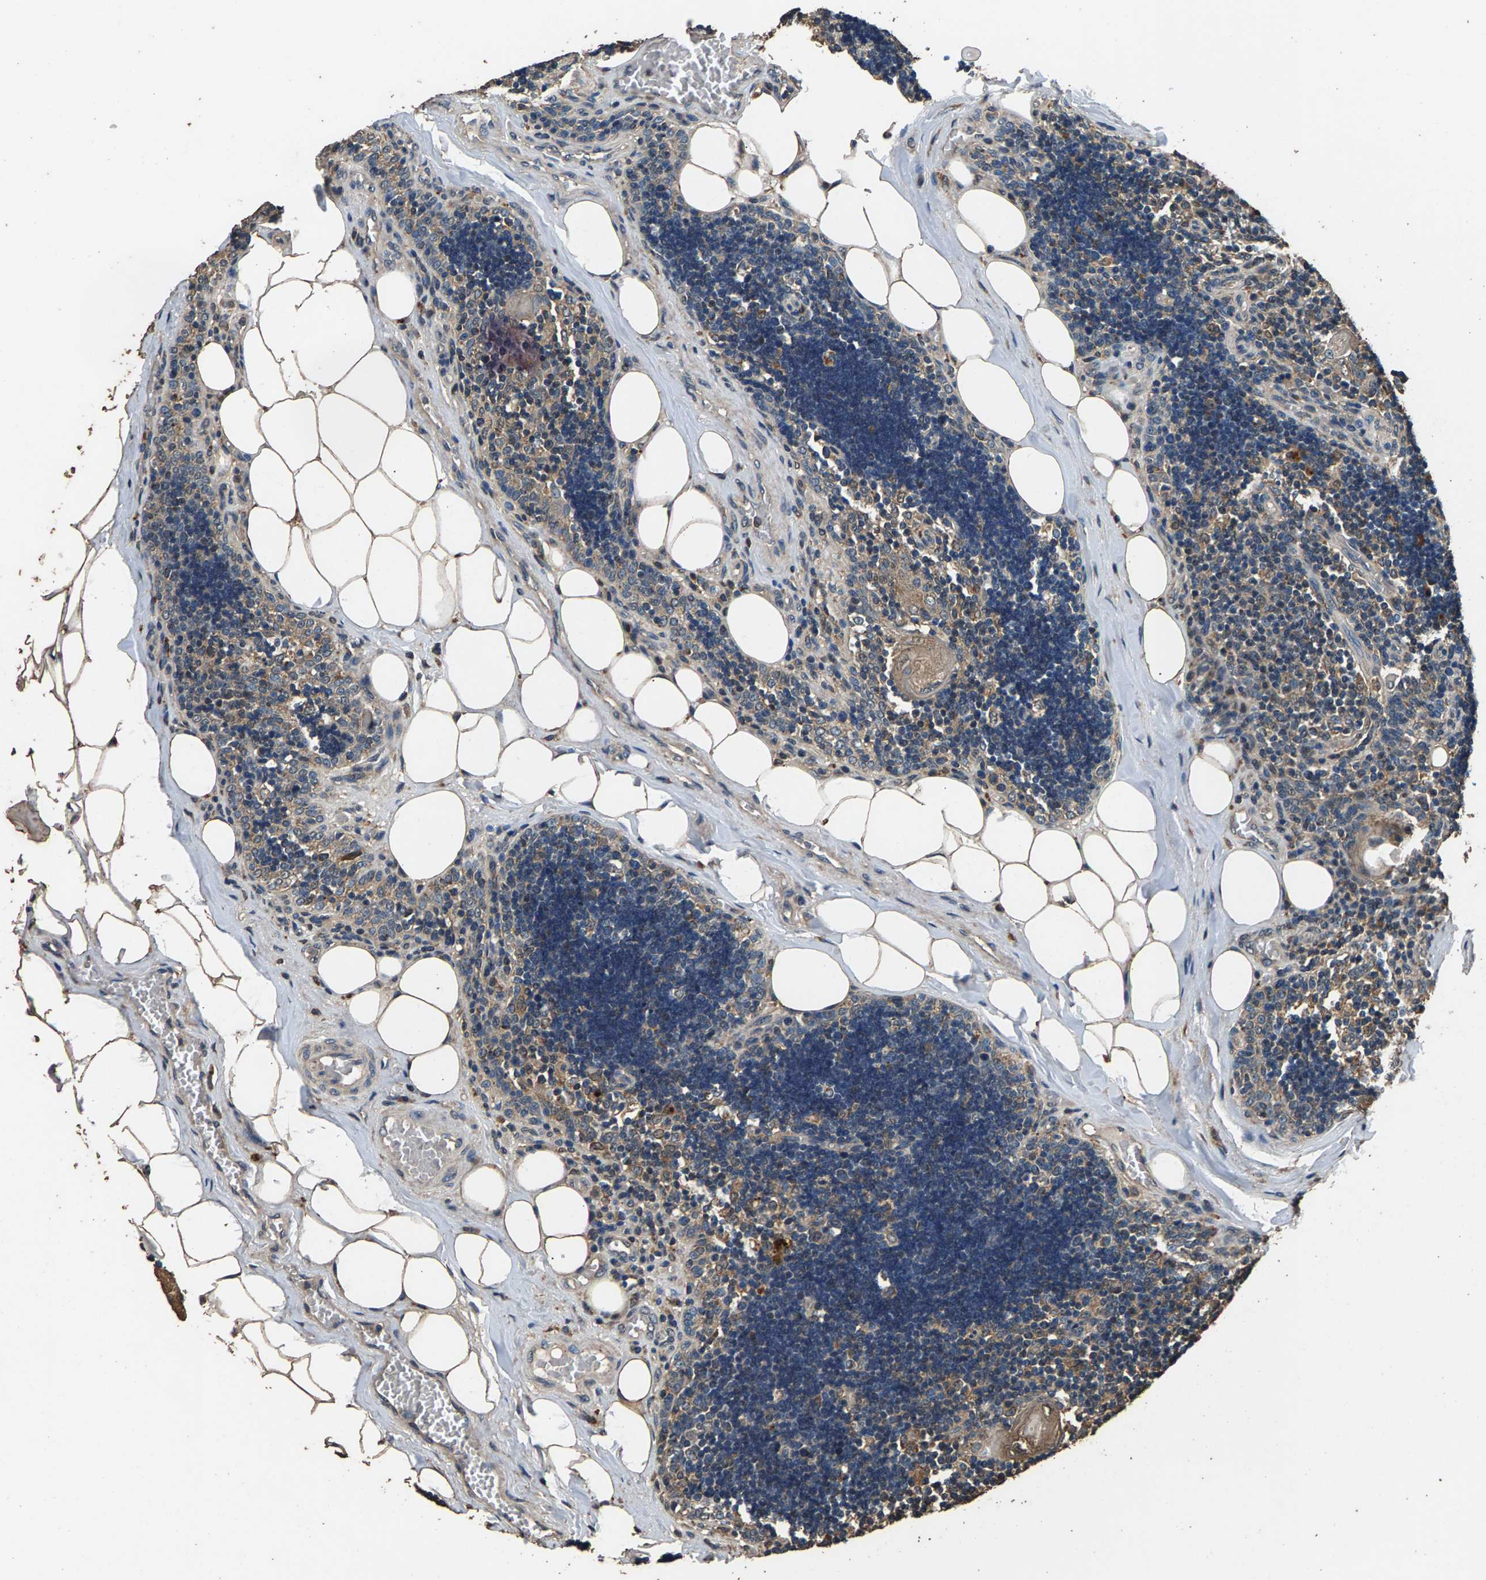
{"staining": {"intensity": "weak", "quantity": "<25%", "location": "cytoplasmic/membranous"}, "tissue": "lymph node", "cell_type": "Germinal center cells", "image_type": "normal", "snomed": [{"axis": "morphology", "description": "Normal tissue, NOS"}, {"axis": "topography", "description": "Lymph node"}], "caption": "Human lymph node stained for a protein using IHC shows no expression in germinal center cells.", "gene": "MRPL27", "patient": {"sex": "male", "age": 33}}